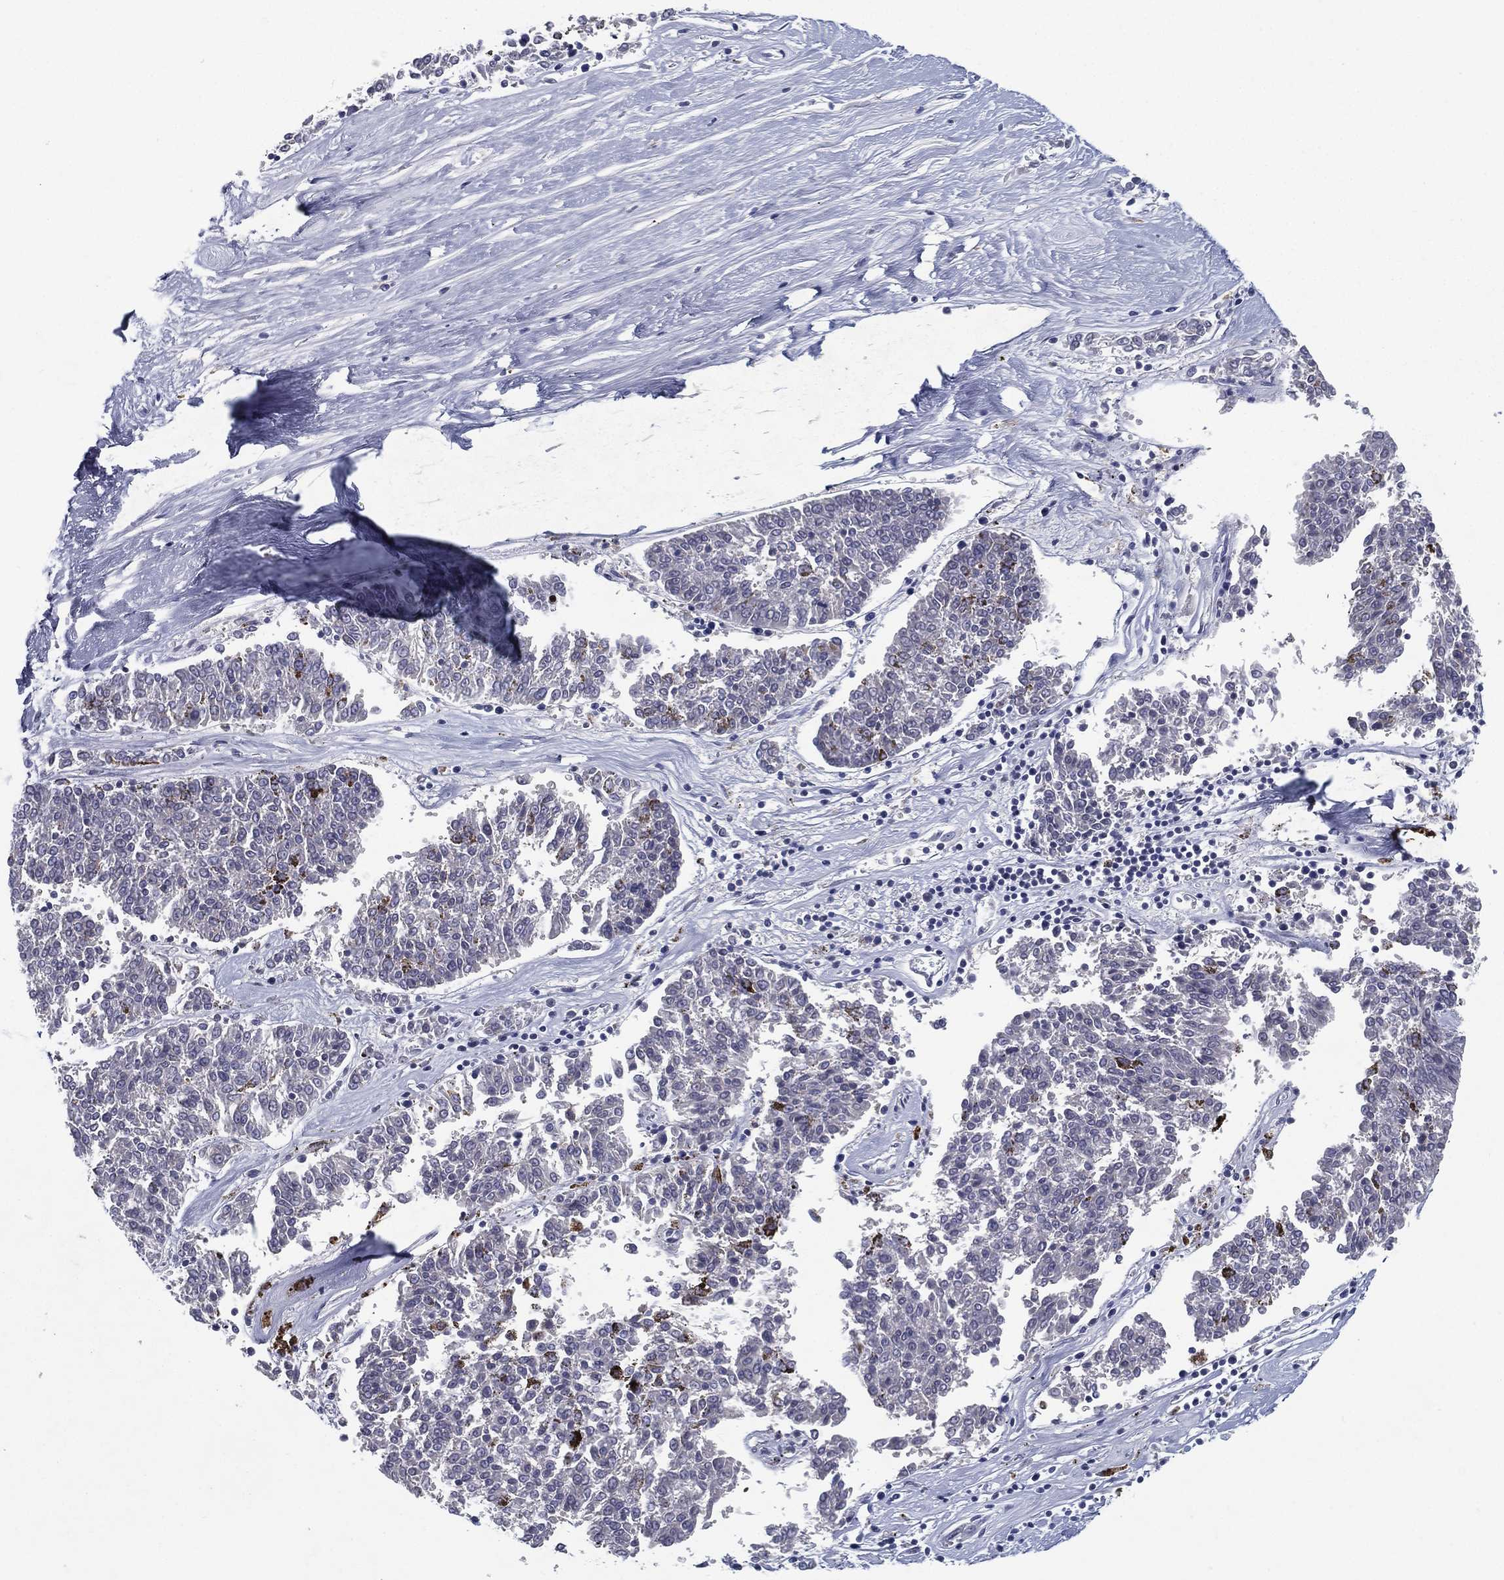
{"staining": {"intensity": "negative", "quantity": "none", "location": "none"}, "tissue": "melanoma", "cell_type": "Tumor cells", "image_type": "cancer", "snomed": [{"axis": "morphology", "description": "Malignant melanoma, NOS"}, {"axis": "topography", "description": "Skin"}], "caption": "A histopathology image of malignant melanoma stained for a protein exhibits no brown staining in tumor cells. The staining is performed using DAB (3,3'-diaminobenzidine) brown chromogen with nuclei counter-stained in using hematoxylin.", "gene": "RGS13", "patient": {"sex": "female", "age": 72}}